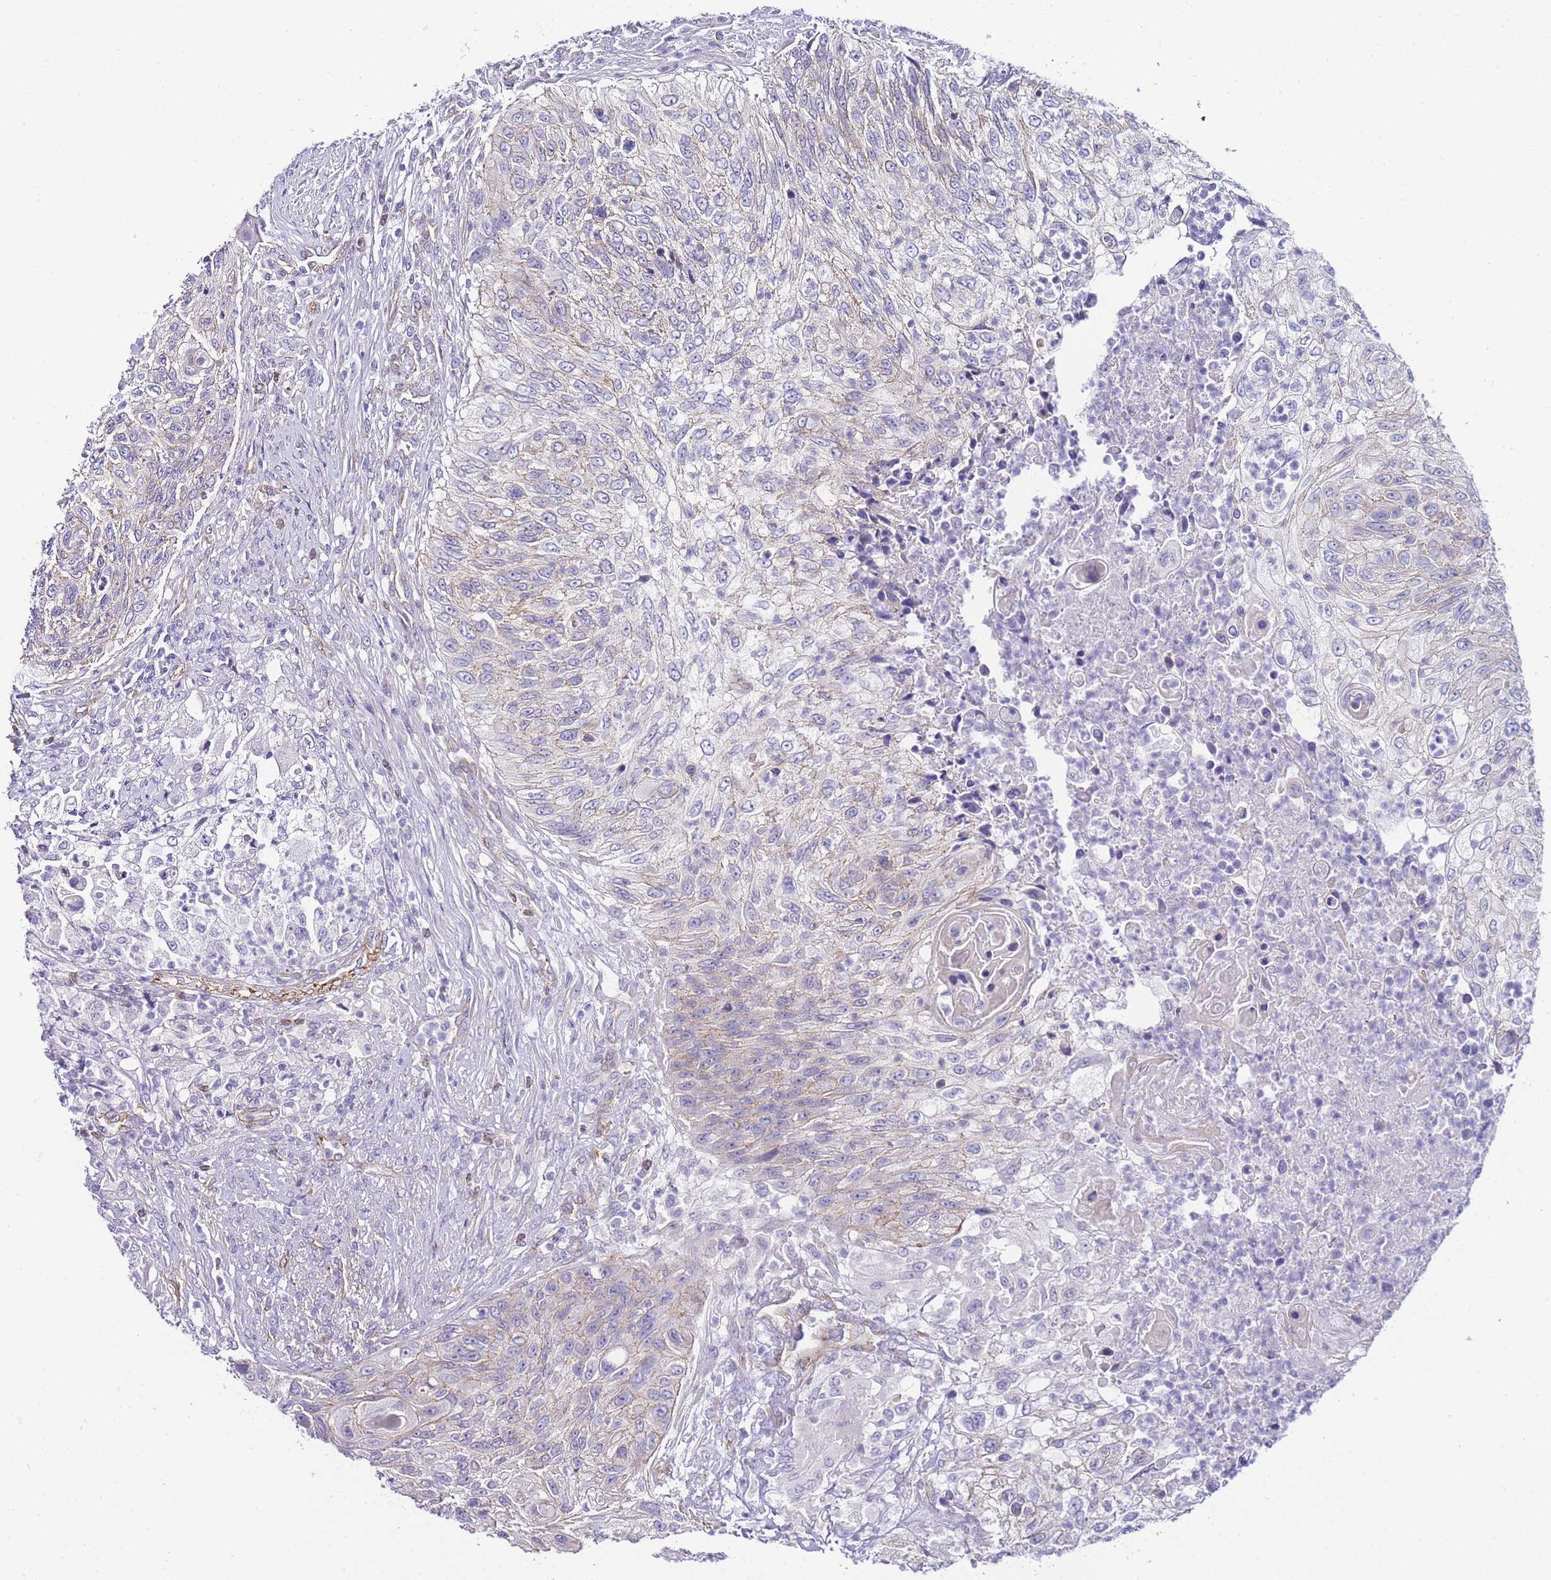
{"staining": {"intensity": "weak", "quantity": "25%-75%", "location": "cytoplasmic/membranous"}, "tissue": "urothelial cancer", "cell_type": "Tumor cells", "image_type": "cancer", "snomed": [{"axis": "morphology", "description": "Urothelial carcinoma, High grade"}, {"axis": "topography", "description": "Urinary bladder"}], "caption": "Urothelial carcinoma (high-grade) stained with immunohistochemistry reveals weak cytoplasmic/membranous positivity in approximately 25%-75% of tumor cells. The protein of interest is stained brown, and the nuclei are stained in blue (DAB (3,3'-diaminobenzidine) IHC with brightfield microscopy, high magnification).", "gene": "PDCD7", "patient": {"sex": "female", "age": 60}}